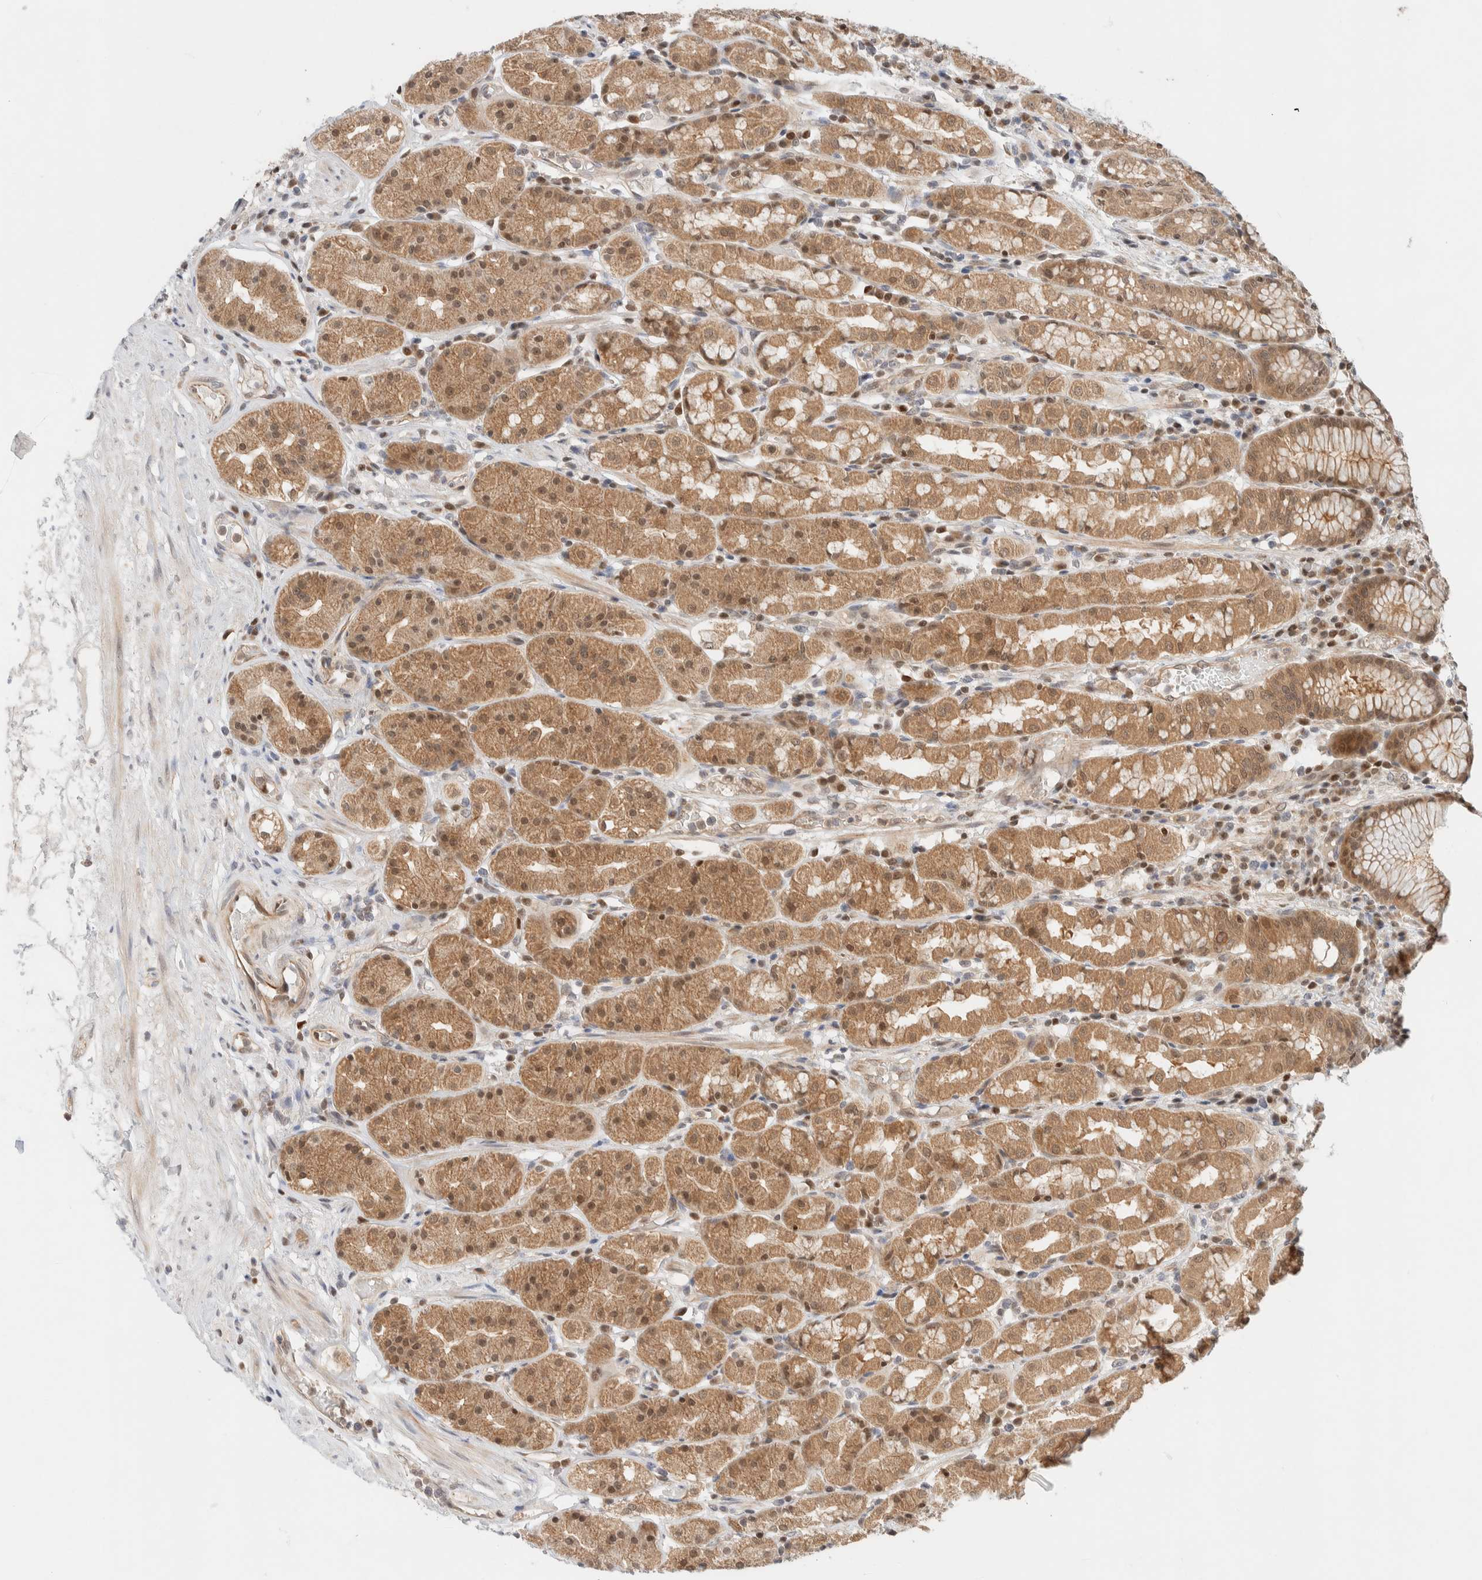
{"staining": {"intensity": "moderate", "quantity": ">75%", "location": "cytoplasmic/membranous,nuclear"}, "tissue": "stomach", "cell_type": "Glandular cells", "image_type": "normal", "snomed": [{"axis": "morphology", "description": "Normal tissue, NOS"}, {"axis": "topography", "description": "Stomach, lower"}], "caption": "Protein staining displays moderate cytoplasmic/membranous,nuclear positivity in about >75% of glandular cells in normal stomach.", "gene": "C8orf76", "patient": {"sex": "female", "age": 56}}